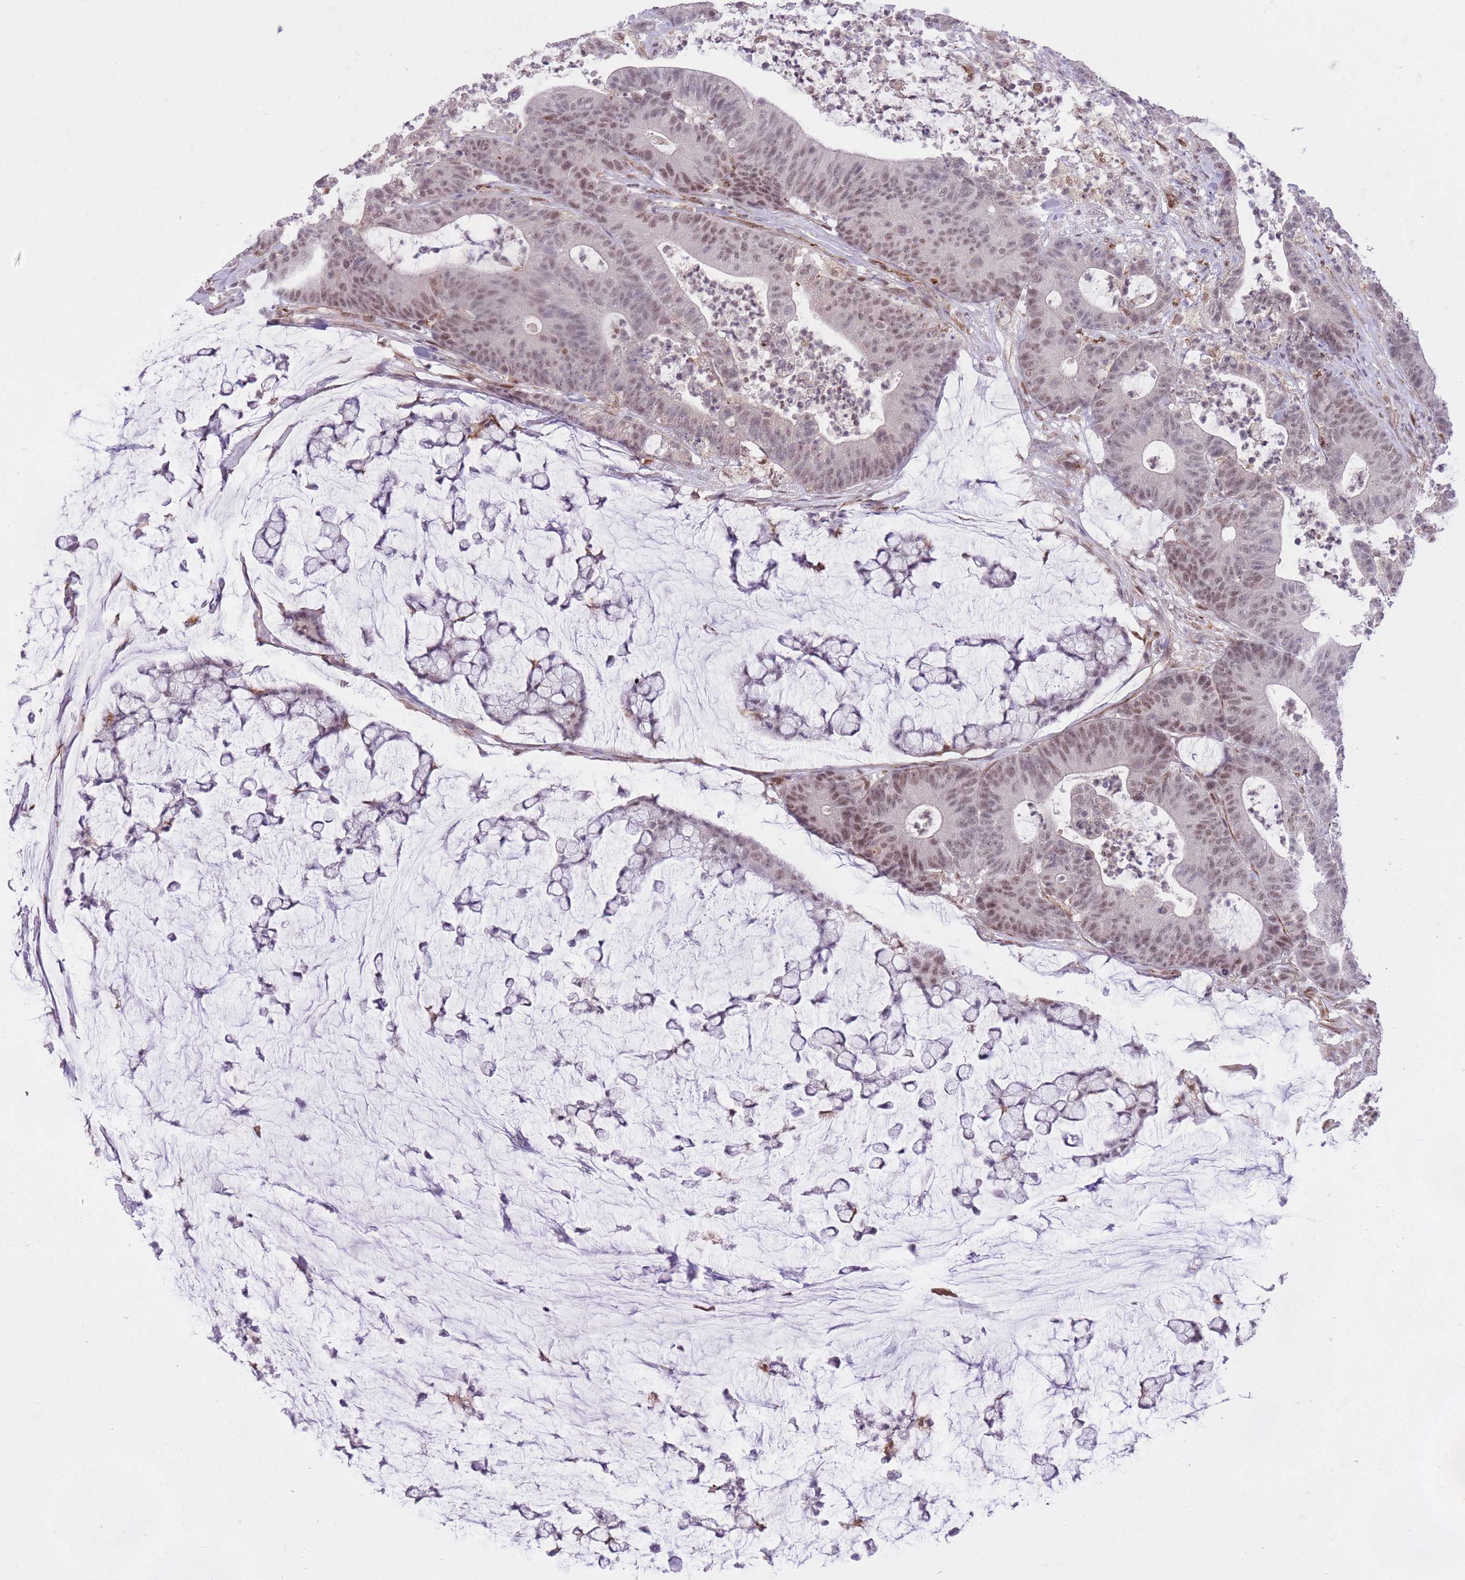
{"staining": {"intensity": "moderate", "quantity": "25%-75%", "location": "nuclear"}, "tissue": "colorectal cancer", "cell_type": "Tumor cells", "image_type": "cancer", "snomed": [{"axis": "morphology", "description": "Adenocarcinoma, NOS"}, {"axis": "topography", "description": "Colon"}], "caption": "About 25%-75% of tumor cells in colorectal cancer demonstrate moderate nuclear protein expression as visualized by brown immunohistochemical staining.", "gene": "ELL", "patient": {"sex": "female", "age": 84}}